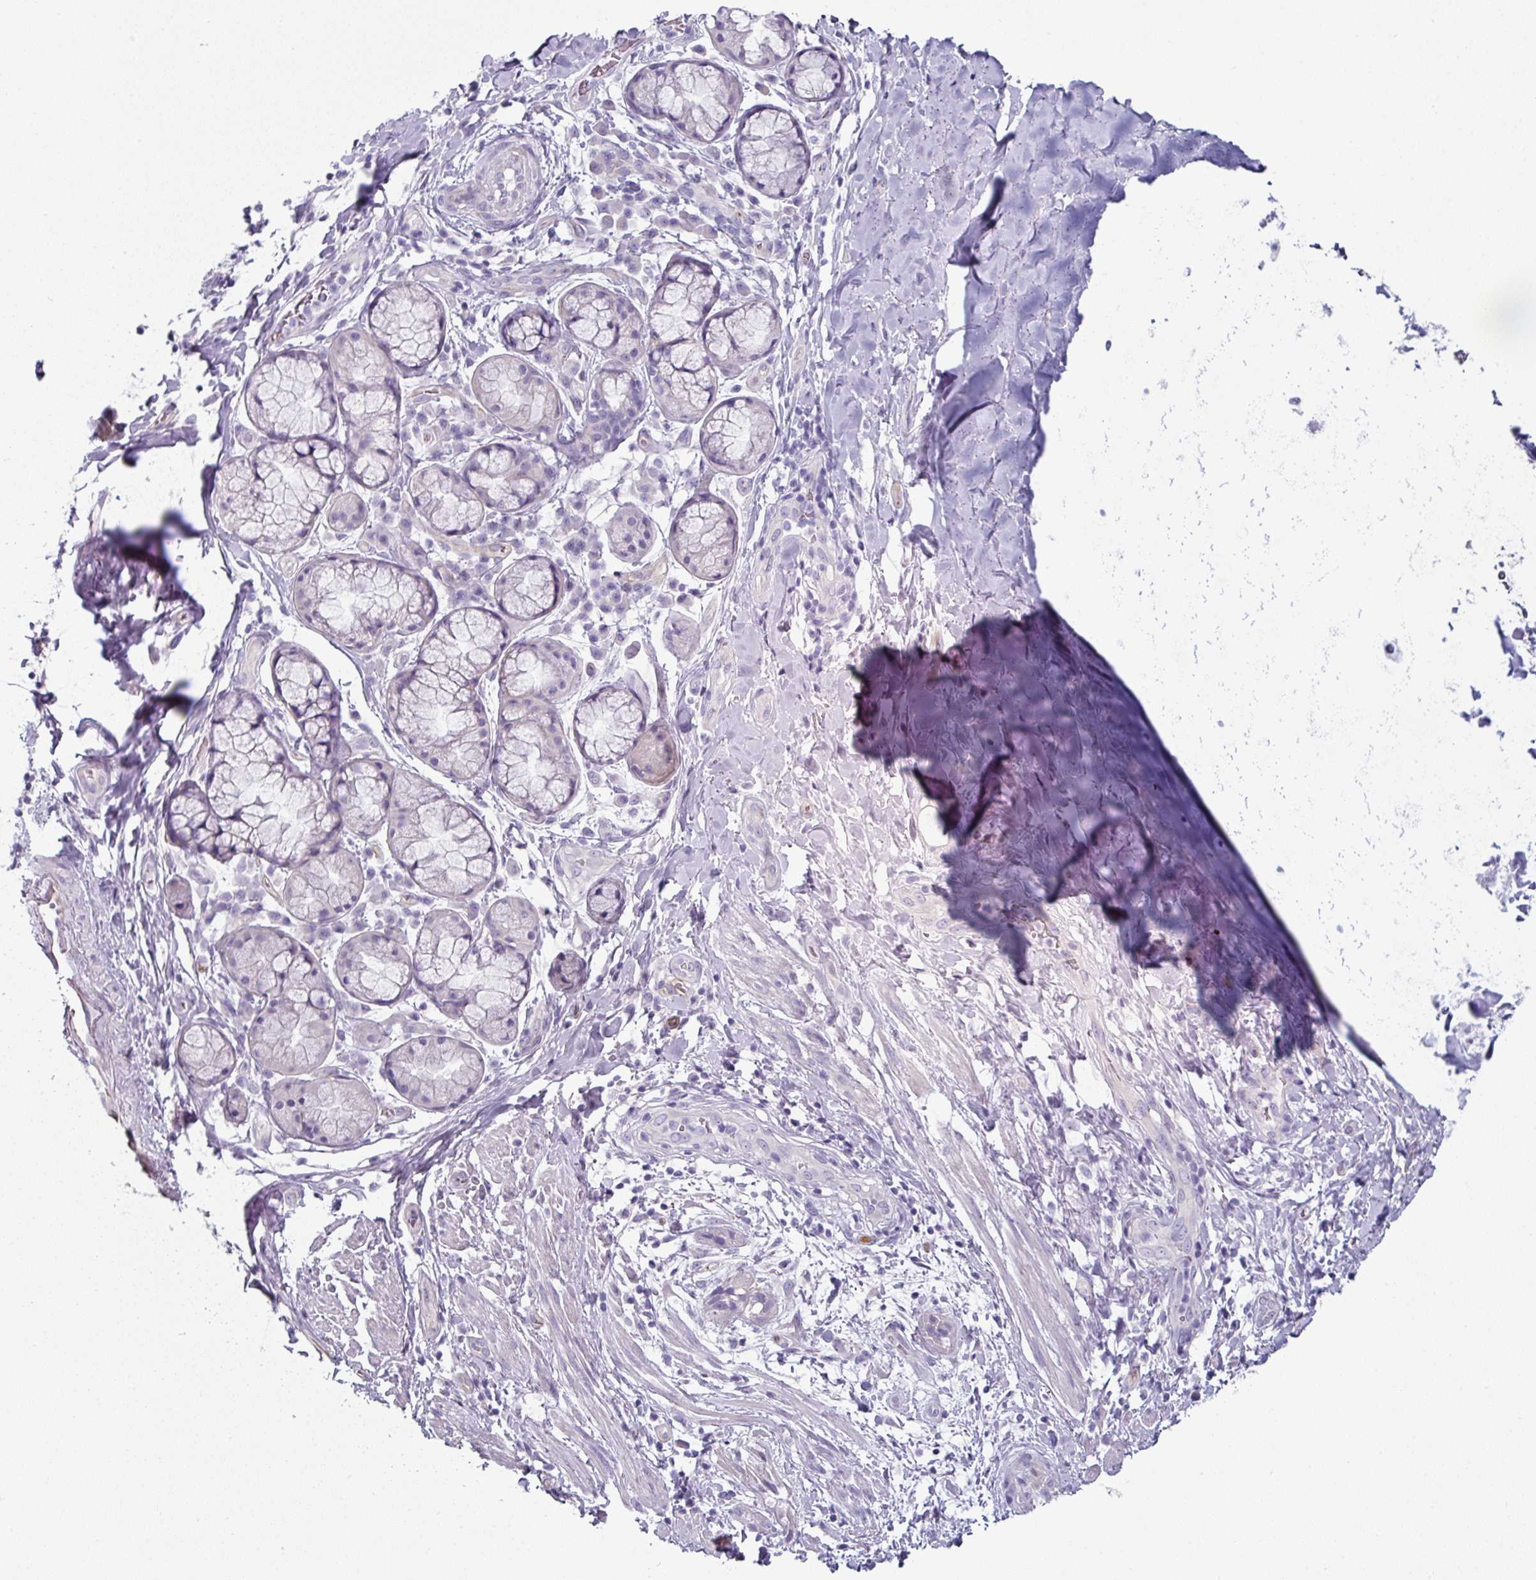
{"staining": {"intensity": "negative", "quantity": "none", "location": "none"}, "tissue": "soft tissue", "cell_type": "Chondrocytes", "image_type": "normal", "snomed": [{"axis": "morphology", "description": "Normal tissue, NOS"}, {"axis": "morphology", "description": "Squamous cell carcinoma, NOS"}, {"axis": "topography", "description": "Bronchus"}, {"axis": "topography", "description": "Lung"}], "caption": "Chondrocytes show no significant expression in benign soft tissue. (Brightfield microscopy of DAB immunohistochemistry at high magnification).", "gene": "SLC17A7", "patient": {"sex": "female", "age": 70}}